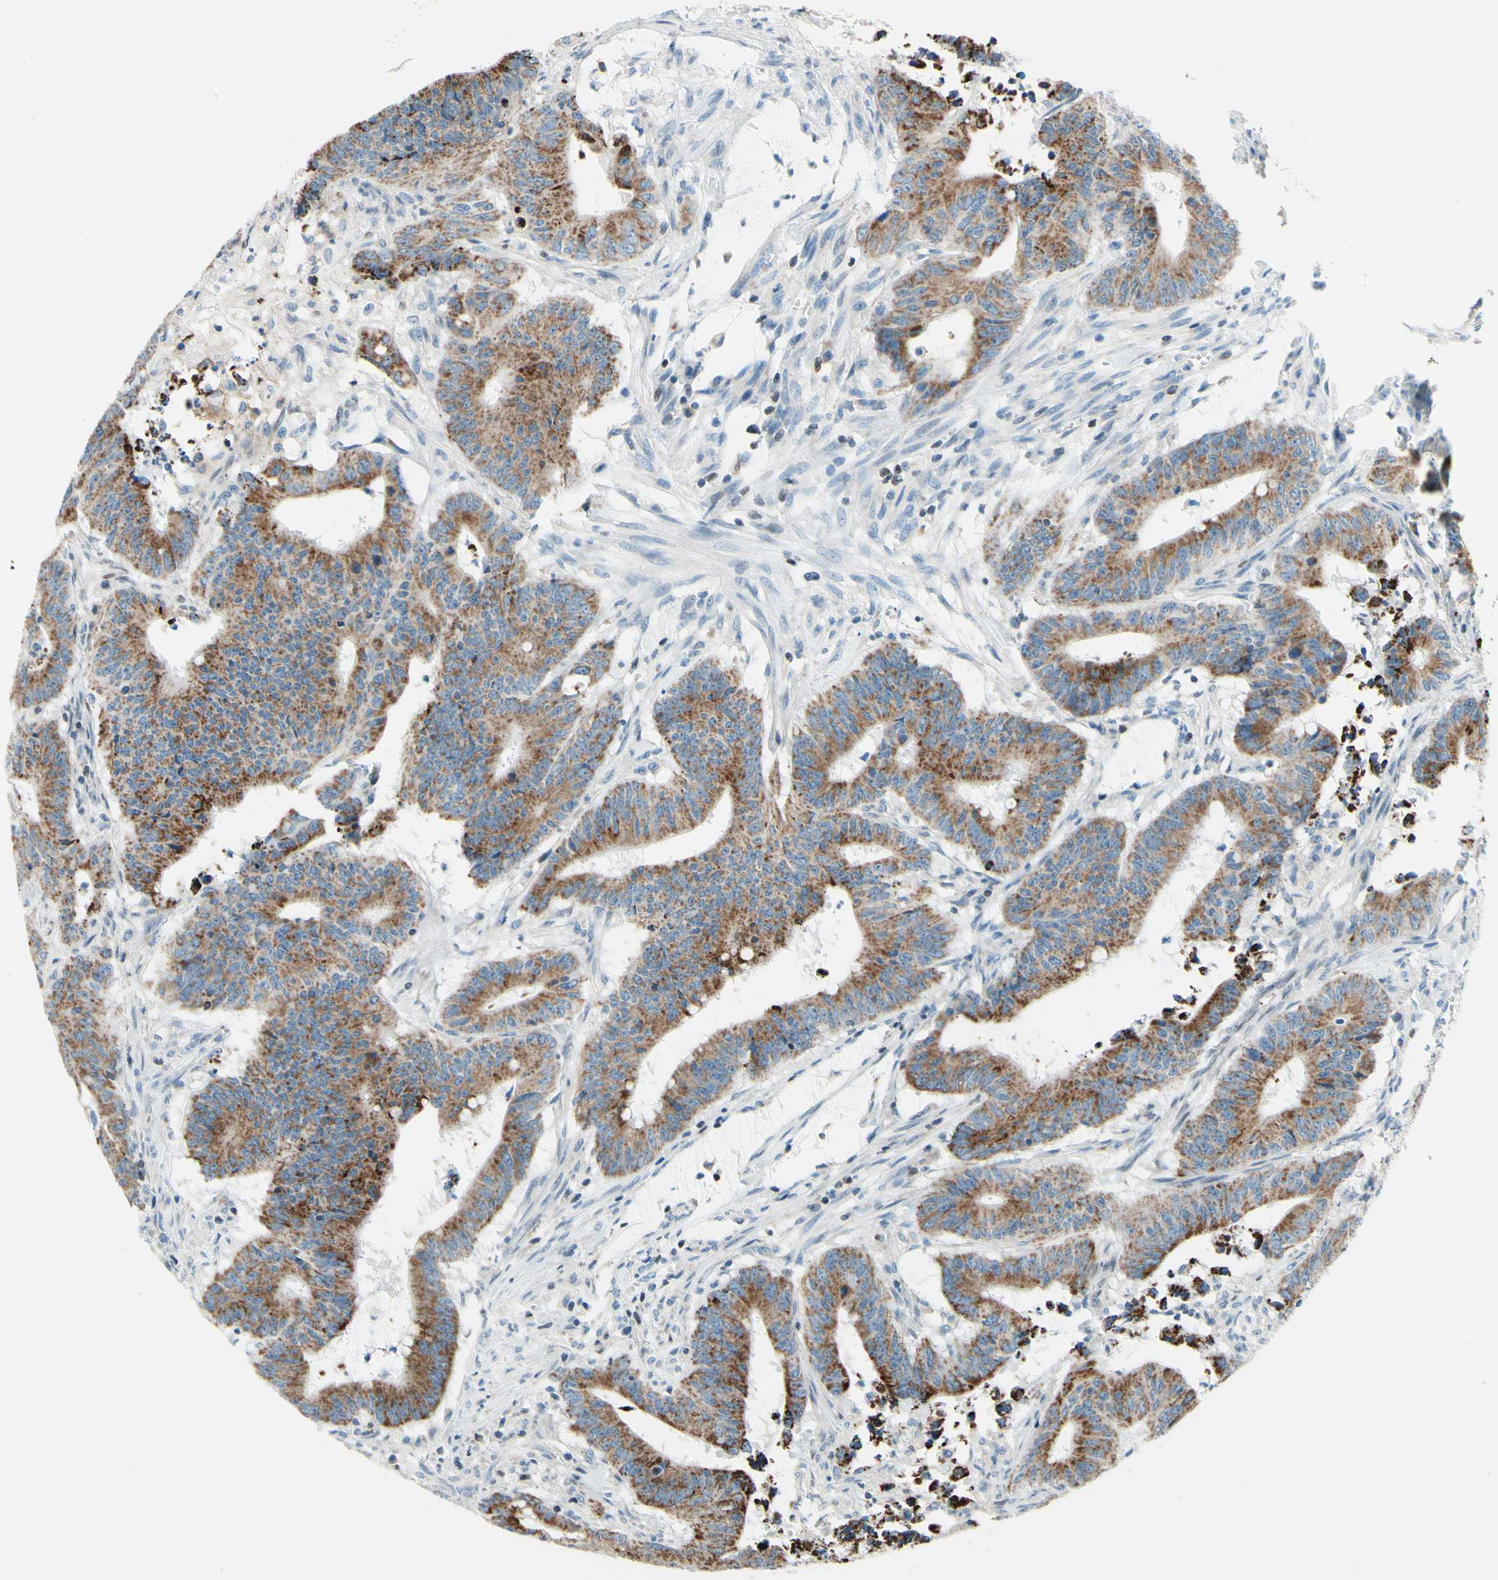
{"staining": {"intensity": "moderate", "quantity": ">75%", "location": "cytoplasmic/membranous"}, "tissue": "colorectal cancer", "cell_type": "Tumor cells", "image_type": "cancer", "snomed": [{"axis": "morphology", "description": "Adenocarcinoma, NOS"}, {"axis": "topography", "description": "Colon"}], "caption": "Colorectal adenocarcinoma stained with a brown dye reveals moderate cytoplasmic/membranous positive expression in approximately >75% of tumor cells.", "gene": "CBX7", "patient": {"sex": "male", "age": 45}}